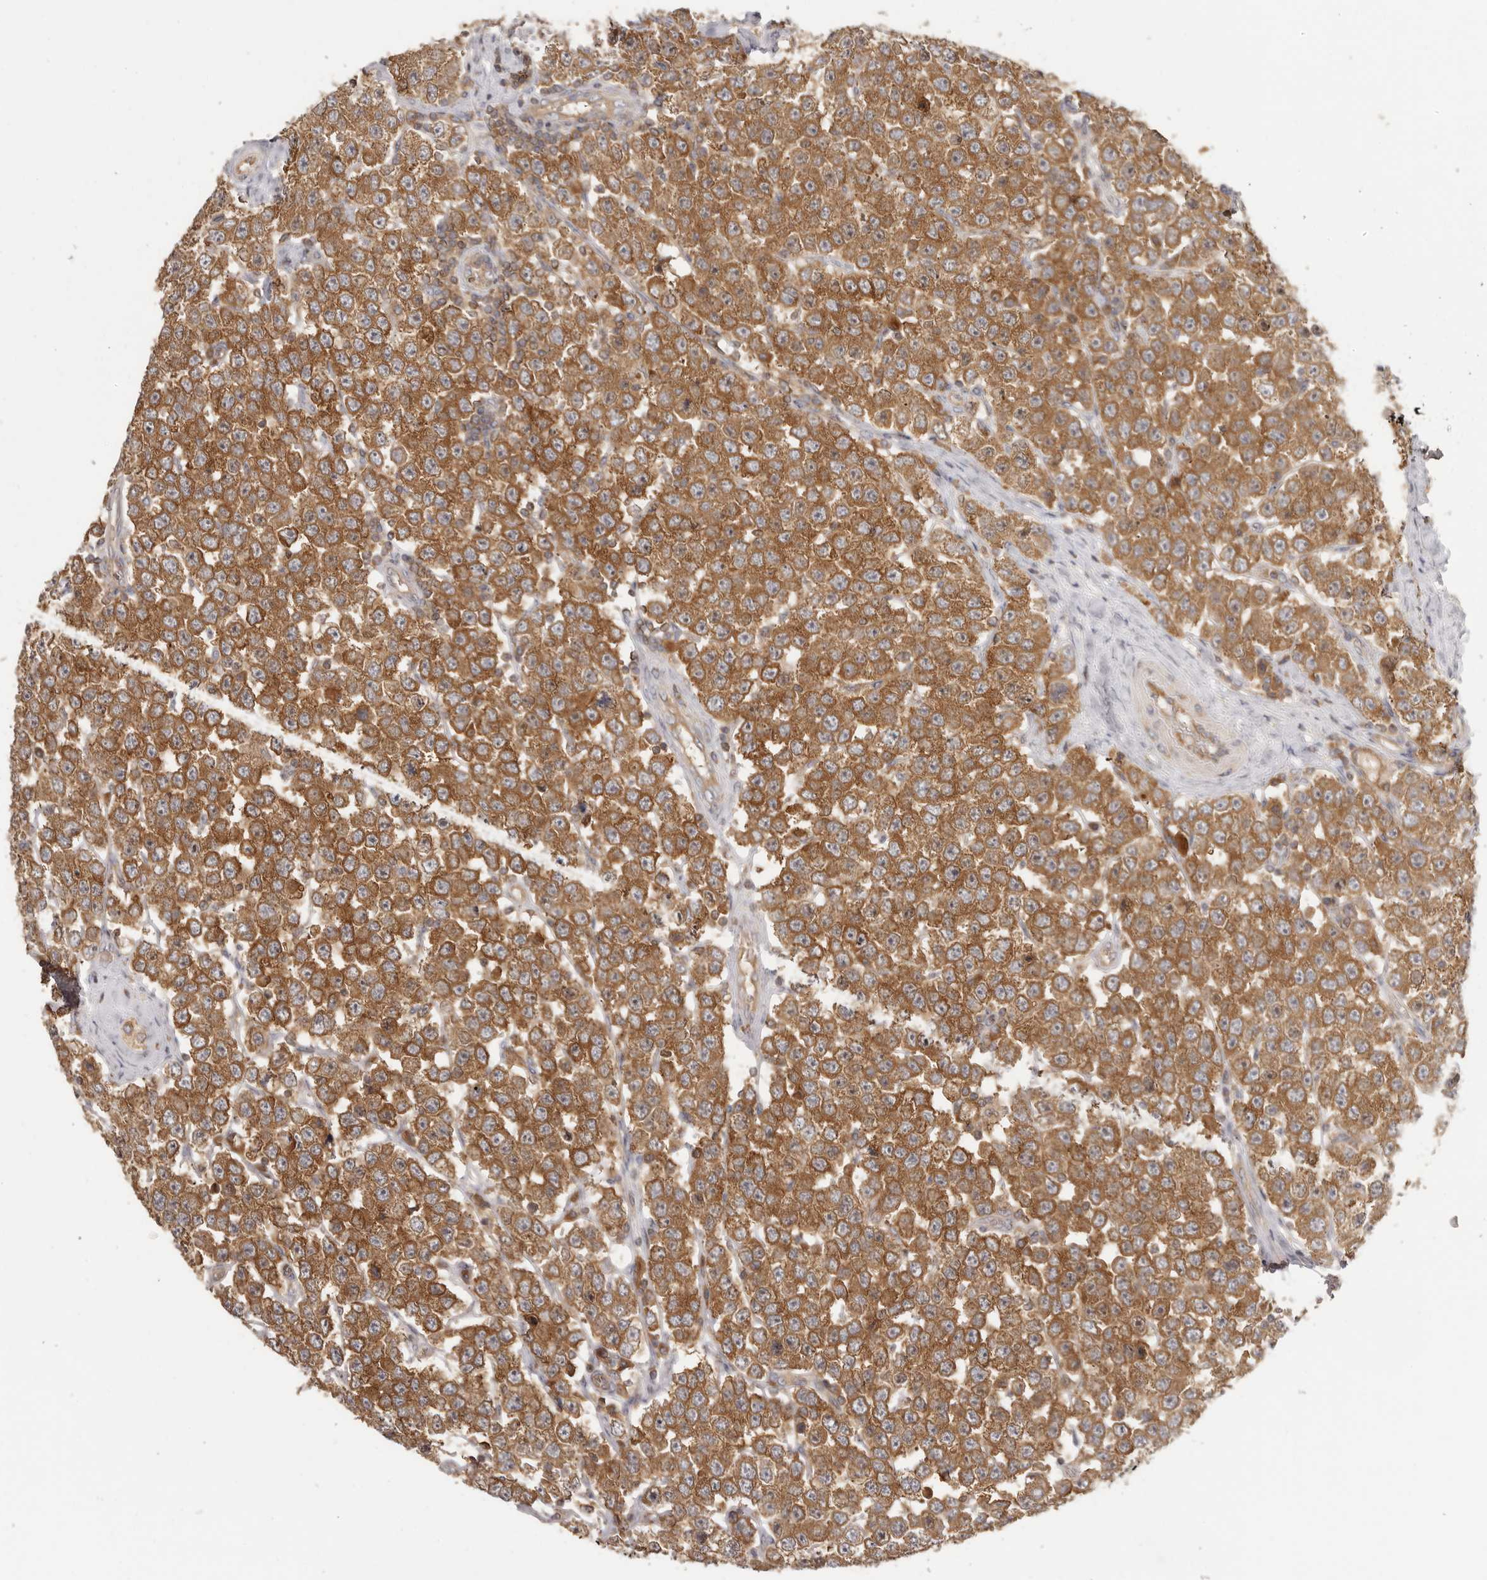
{"staining": {"intensity": "moderate", "quantity": ">75%", "location": "cytoplasmic/membranous"}, "tissue": "testis cancer", "cell_type": "Tumor cells", "image_type": "cancer", "snomed": [{"axis": "morphology", "description": "Seminoma, NOS"}, {"axis": "topography", "description": "Testis"}], "caption": "This image shows testis cancer (seminoma) stained with immunohistochemistry (IHC) to label a protein in brown. The cytoplasmic/membranous of tumor cells show moderate positivity for the protein. Nuclei are counter-stained blue.", "gene": "EEF1E1", "patient": {"sex": "male", "age": 28}}